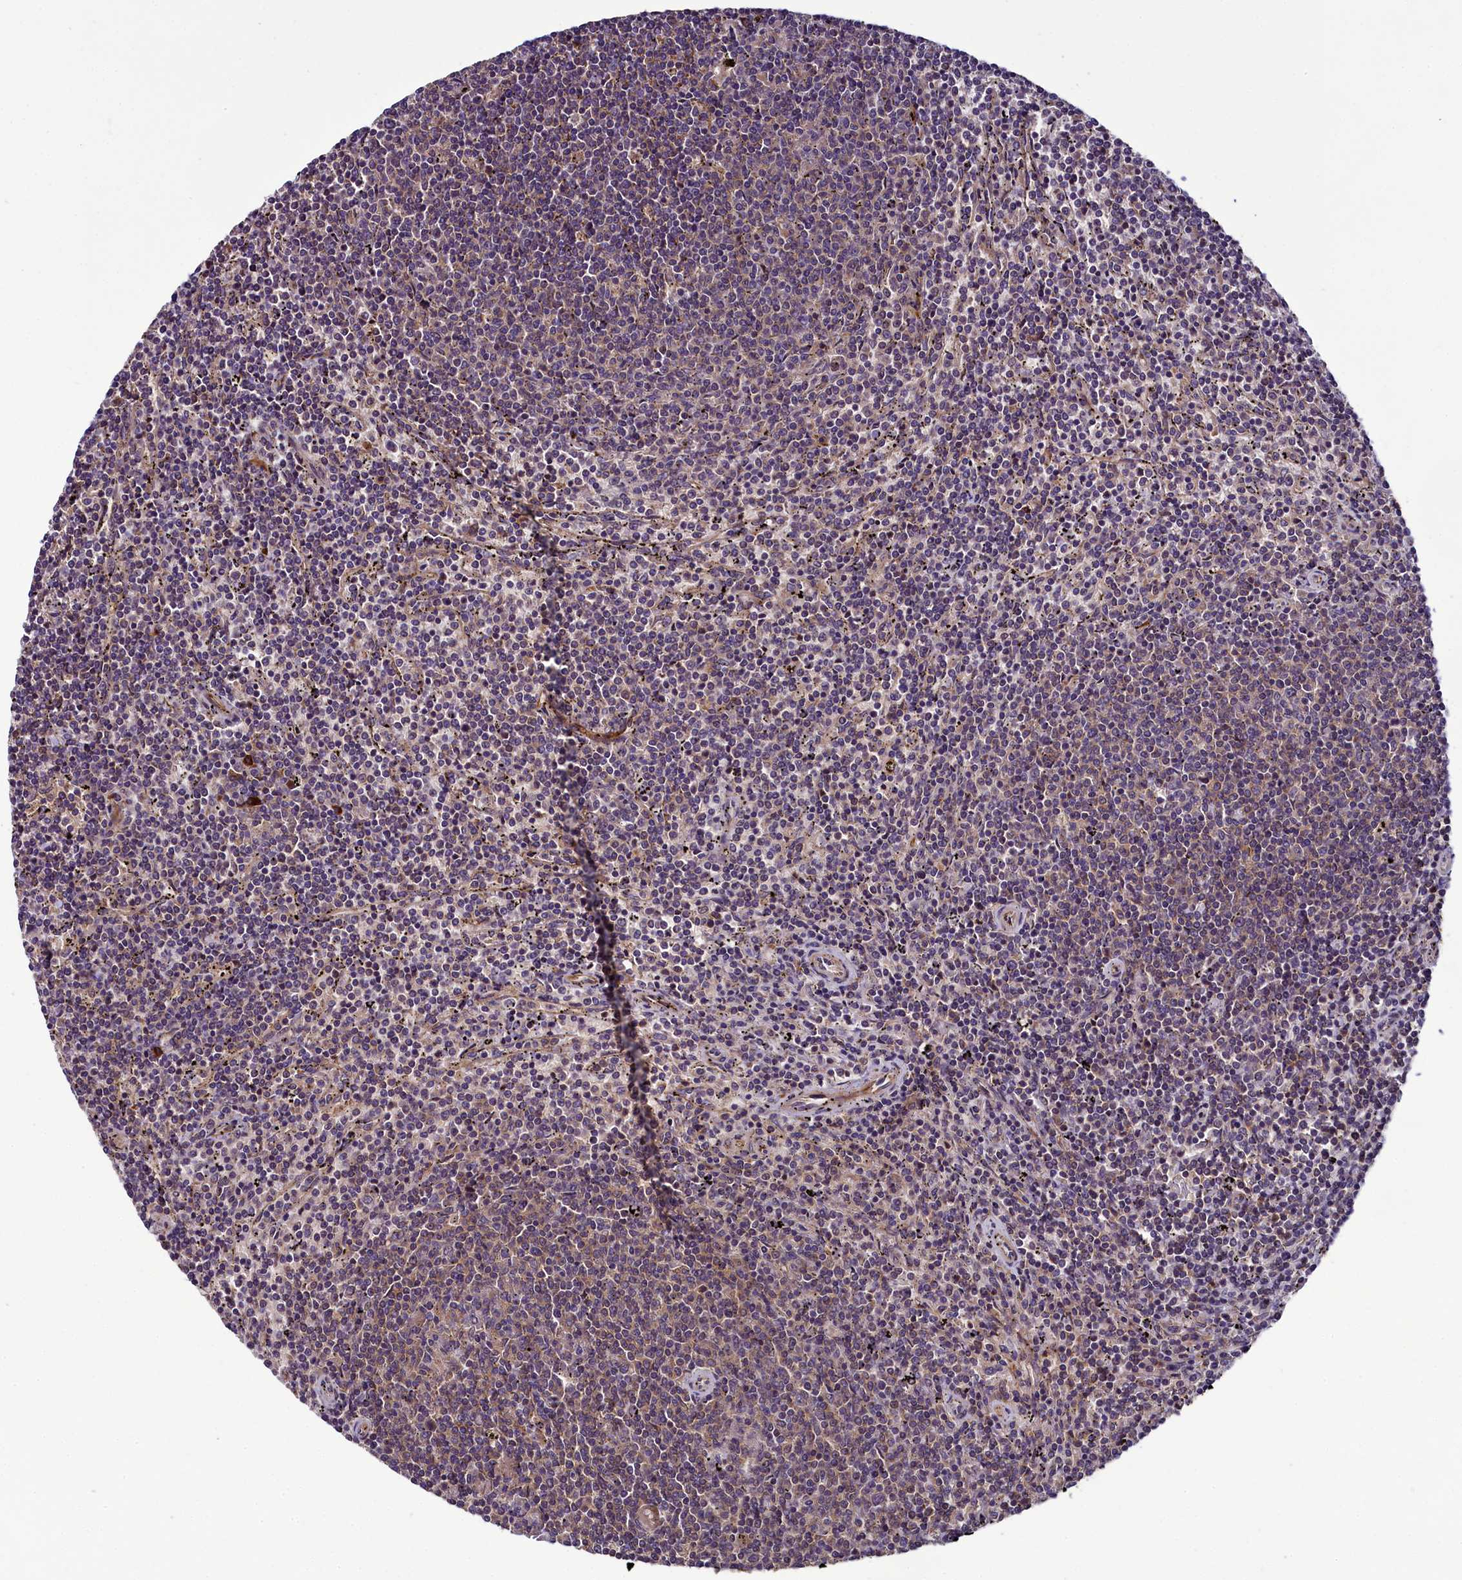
{"staining": {"intensity": "weak", "quantity": "<25%", "location": "cytoplasmic/membranous"}, "tissue": "lymphoma", "cell_type": "Tumor cells", "image_type": "cancer", "snomed": [{"axis": "morphology", "description": "Malignant lymphoma, non-Hodgkin's type, Low grade"}, {"axis": "topography", "description": "Spleen"}], "caption": "Human malignant lymphoma, non-Hodgkin's type (low-grade) stained for a protein using IHC shows no positivity in tumor cells.", "gene": "RPUSD2", "patient": {"sex": "female", "age": 50}}